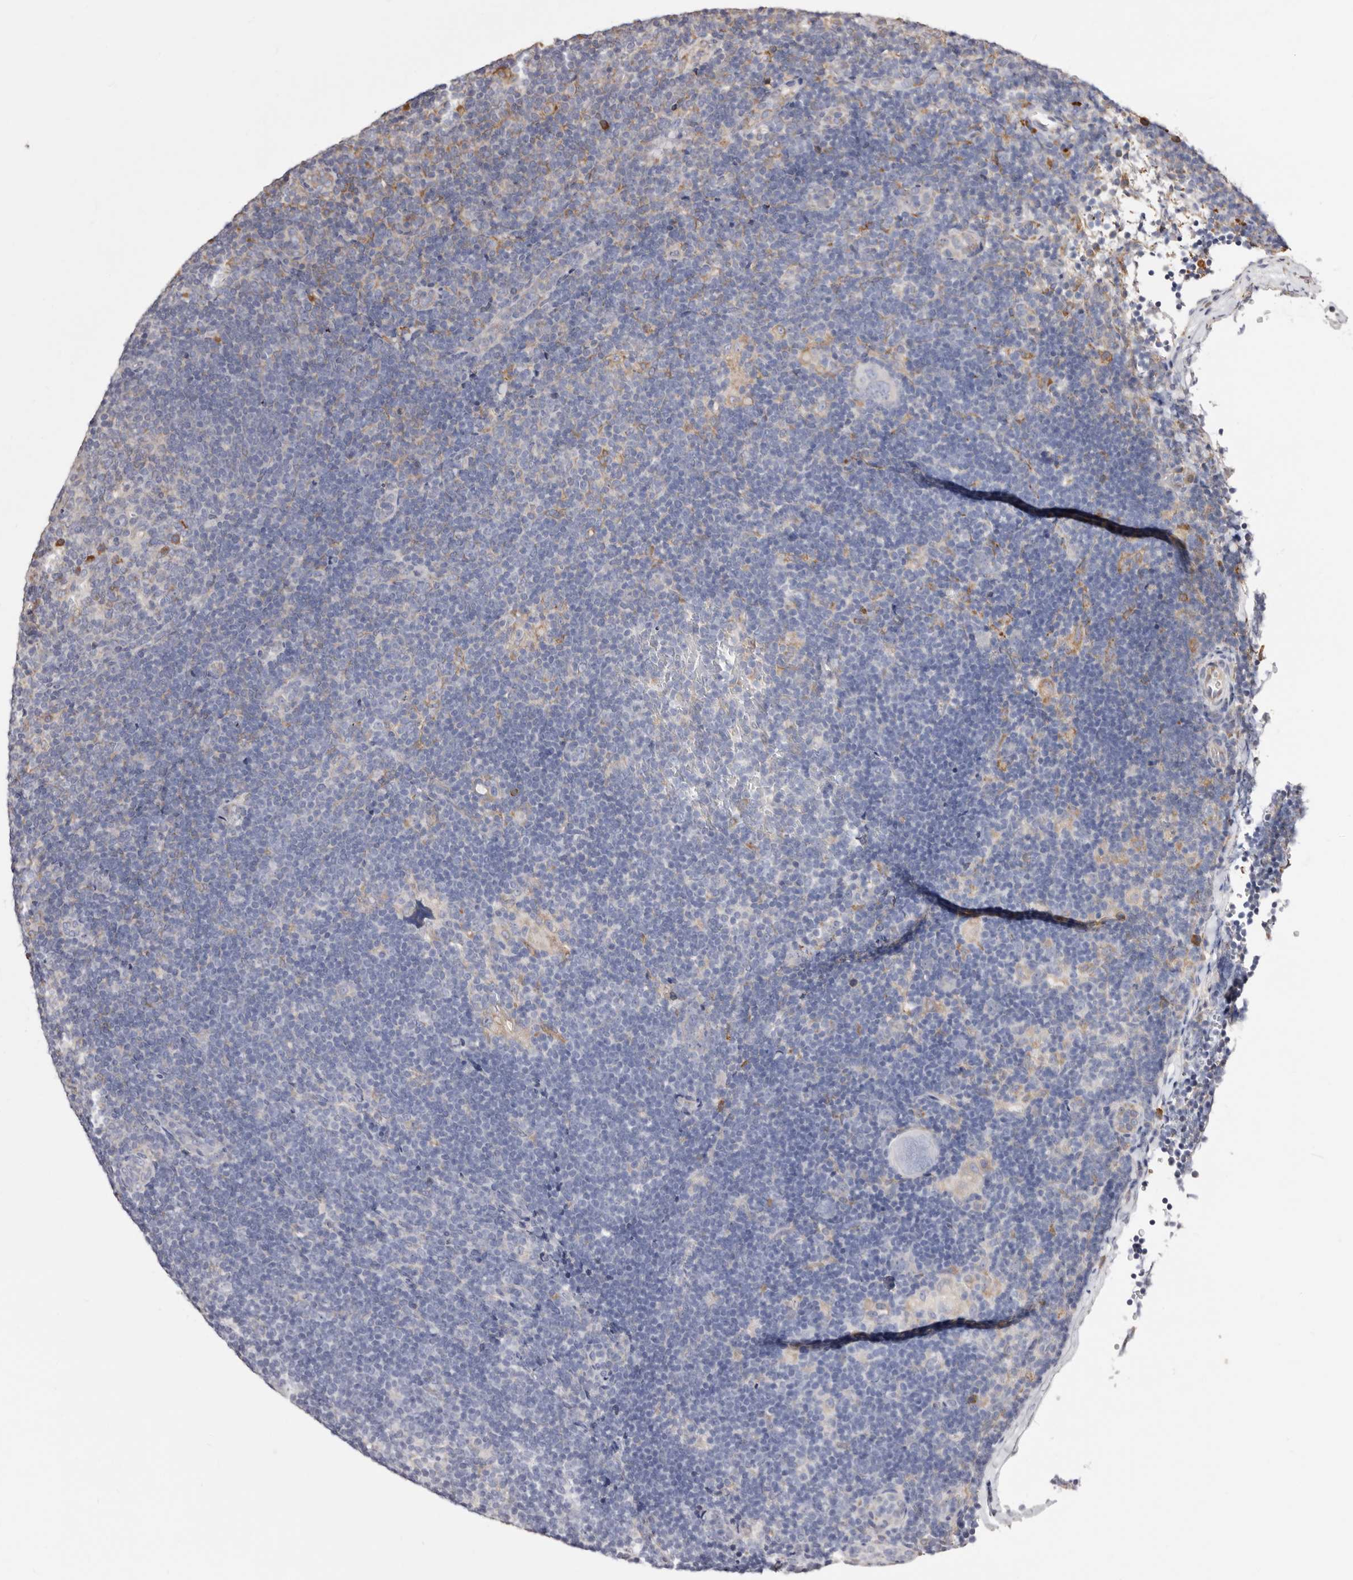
{"staining": {"intensity": "negative", "quantity": "none", "location": "none"}, "tissue": "lymphoma", "cell_type": "Tumor cells", "image_type": "cancer", "snomed": [{"axis": "morphology", "description": "Hodgkin's disease, NOS"}, {"axis": "topography", "description": "Lymph node"}], "caption": "Immunohistochemistry (IHC) histopathology image of lymphoma stained for a protein (brown), which reveals no positivity in tumor cells. (DAB immunohistochemistry with hematoxylin counter stain).", "gene": "ACBD6", "patient": {"sex": "female", "age": 57}}